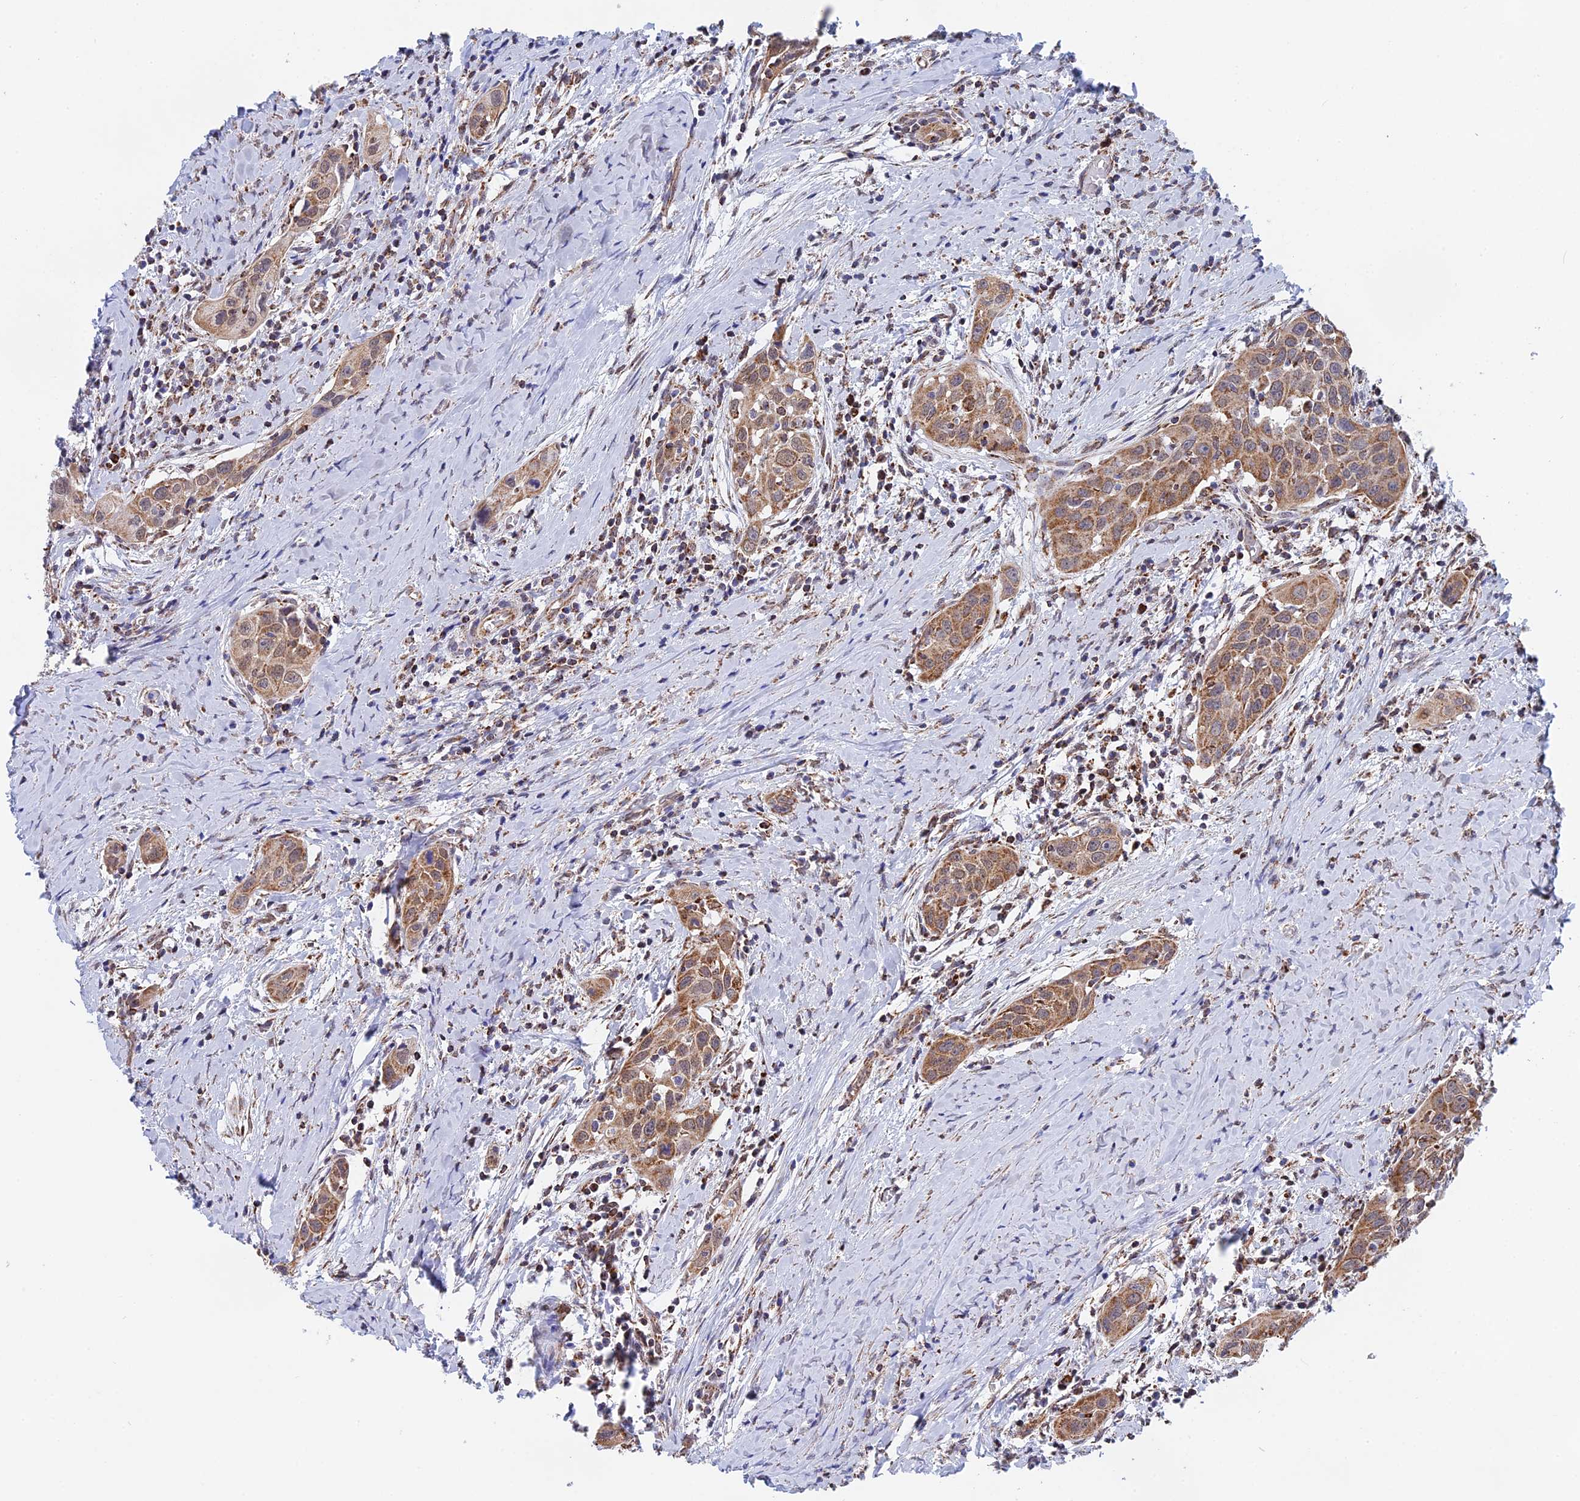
{"staining": {"intensity": "moderate", "quantity": ">75%", "location": "cytoplasmic/membranous"}, "tissue": "head and neck cancer", "cell_type": "Tumor cells", "image_type": "cancer", "snomed": [{"axis": "morphology", "description": "Squamous cell carcinoma, NOS"}, {"axis": "topography", "description": "Oral tissue"}, {"axis": "topography", "description": "Head-Neck"}], "caption": "Tumor cells demonstrate medium levels of moderate cytoplasmic/membranous expression in about >75% of cells in squamous cell carcinoma (head and neck). The staining was performed using DAB to visualize the protein expression in brown, while the nuclei were stained in blue with hematoxylin (Magnification: 20x).", "gene": "CDC16", "patient": {"sex": "female", "age": 50}}